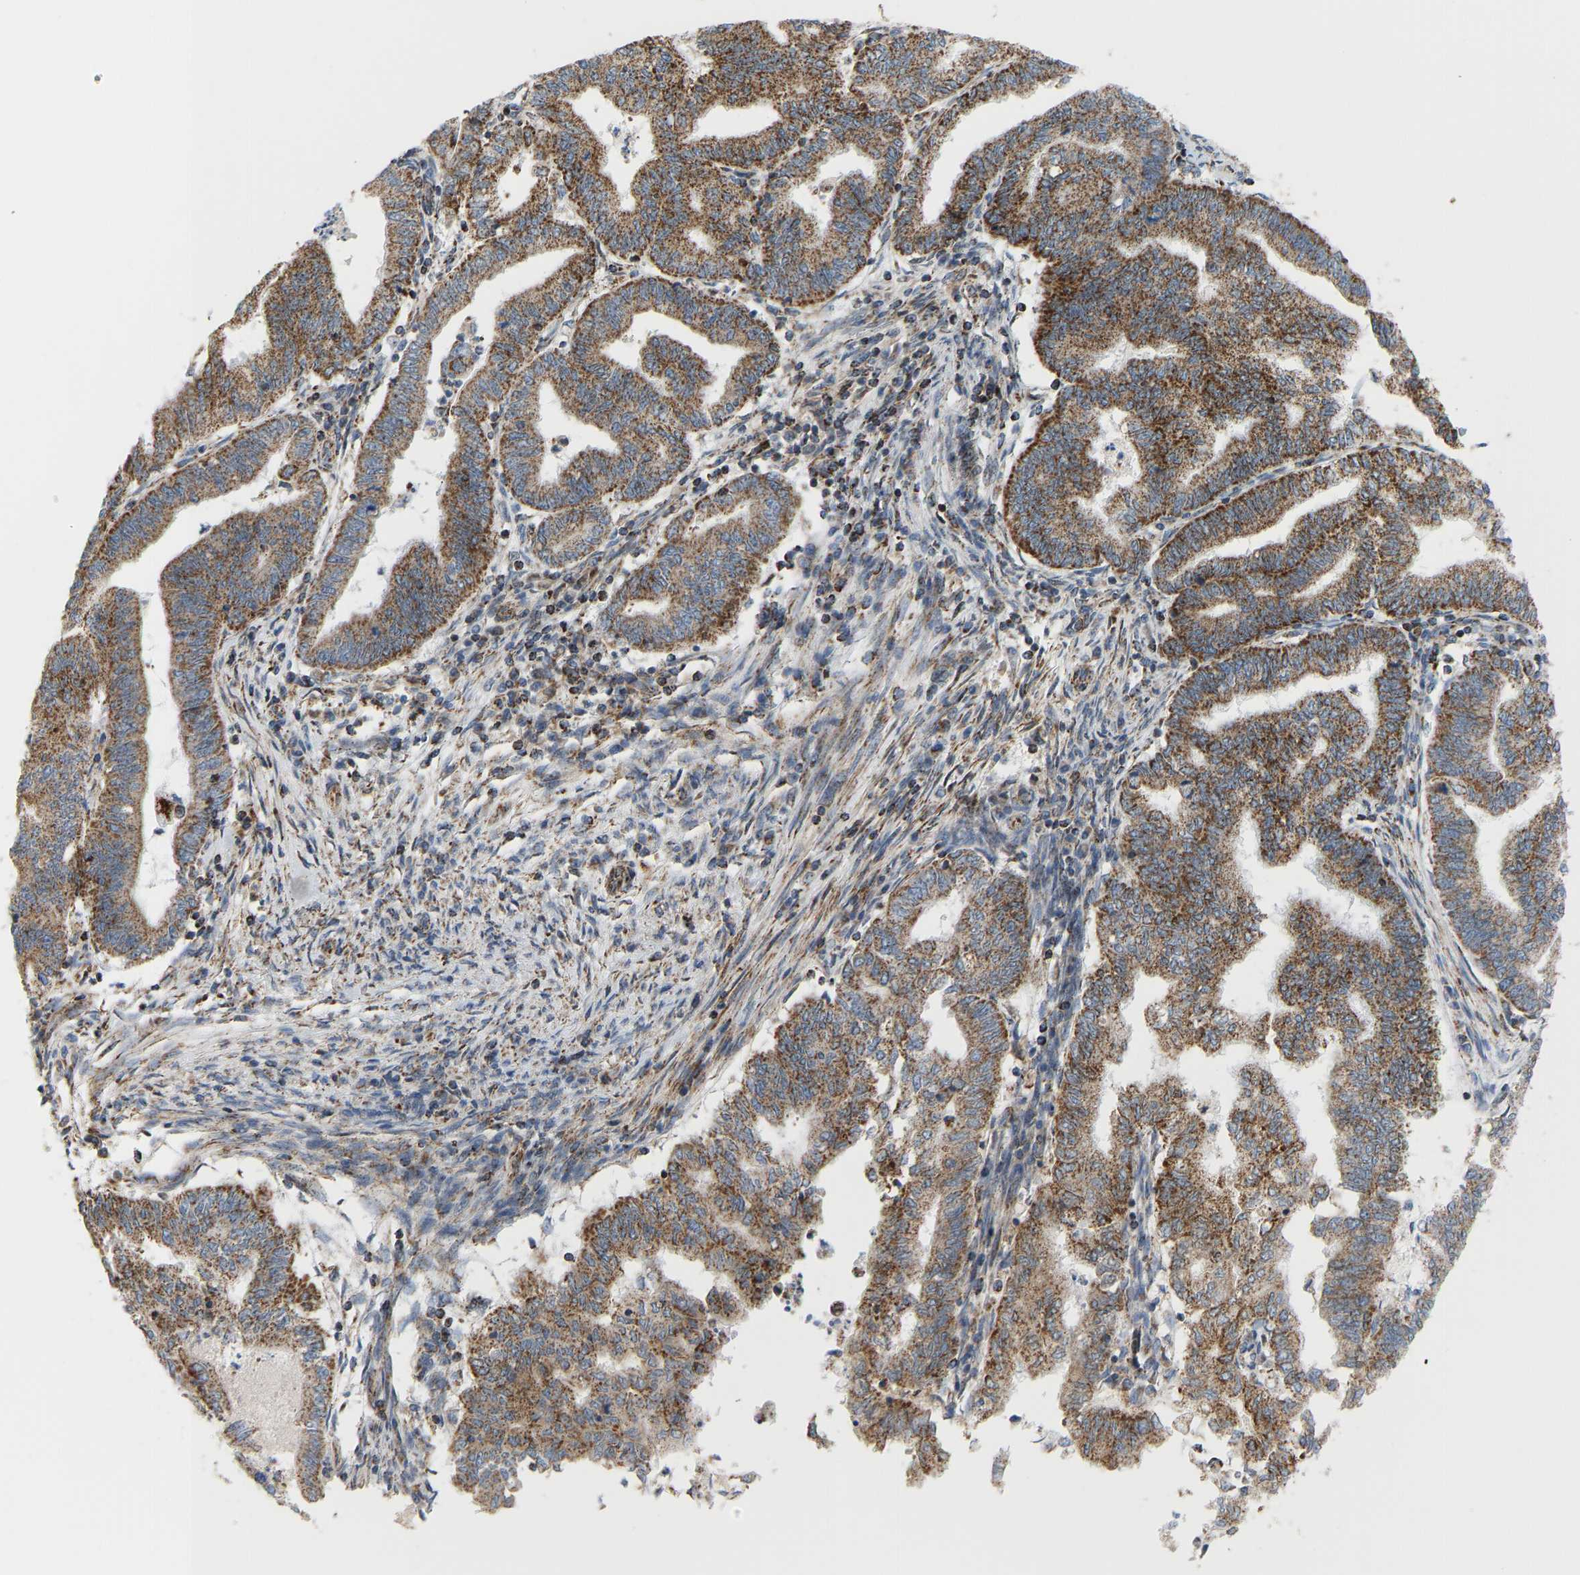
{"staining": {"intensity": "moderate", "quantity": ">75%", "location": "cytoplasmic/membranous"}, "tissue": "endometrial cancer", "cell_type": "Tumor cells", "image_type": "cancer", "snomed": [{"axis": "morphology", "description": "Polyp, NOS"}, {"axis": "morphology", "description": "Adenocarcinoma, NOS"}, {"axis": "morphology", "description": "Adenoma, NOS"}, {"axis": "topography", "description": "Endometrium"}], "caption": "High-power microscopy captured an immunohistochemistry image of endometrial polyp, revealing moderate cytoplasmic/membranous staining in about >75% of tumor cells. (DAB IHC with brightfield microscopy, high magnification).", "gene": "GPSM2", "patient": {"sex": "female", "age": 79}}